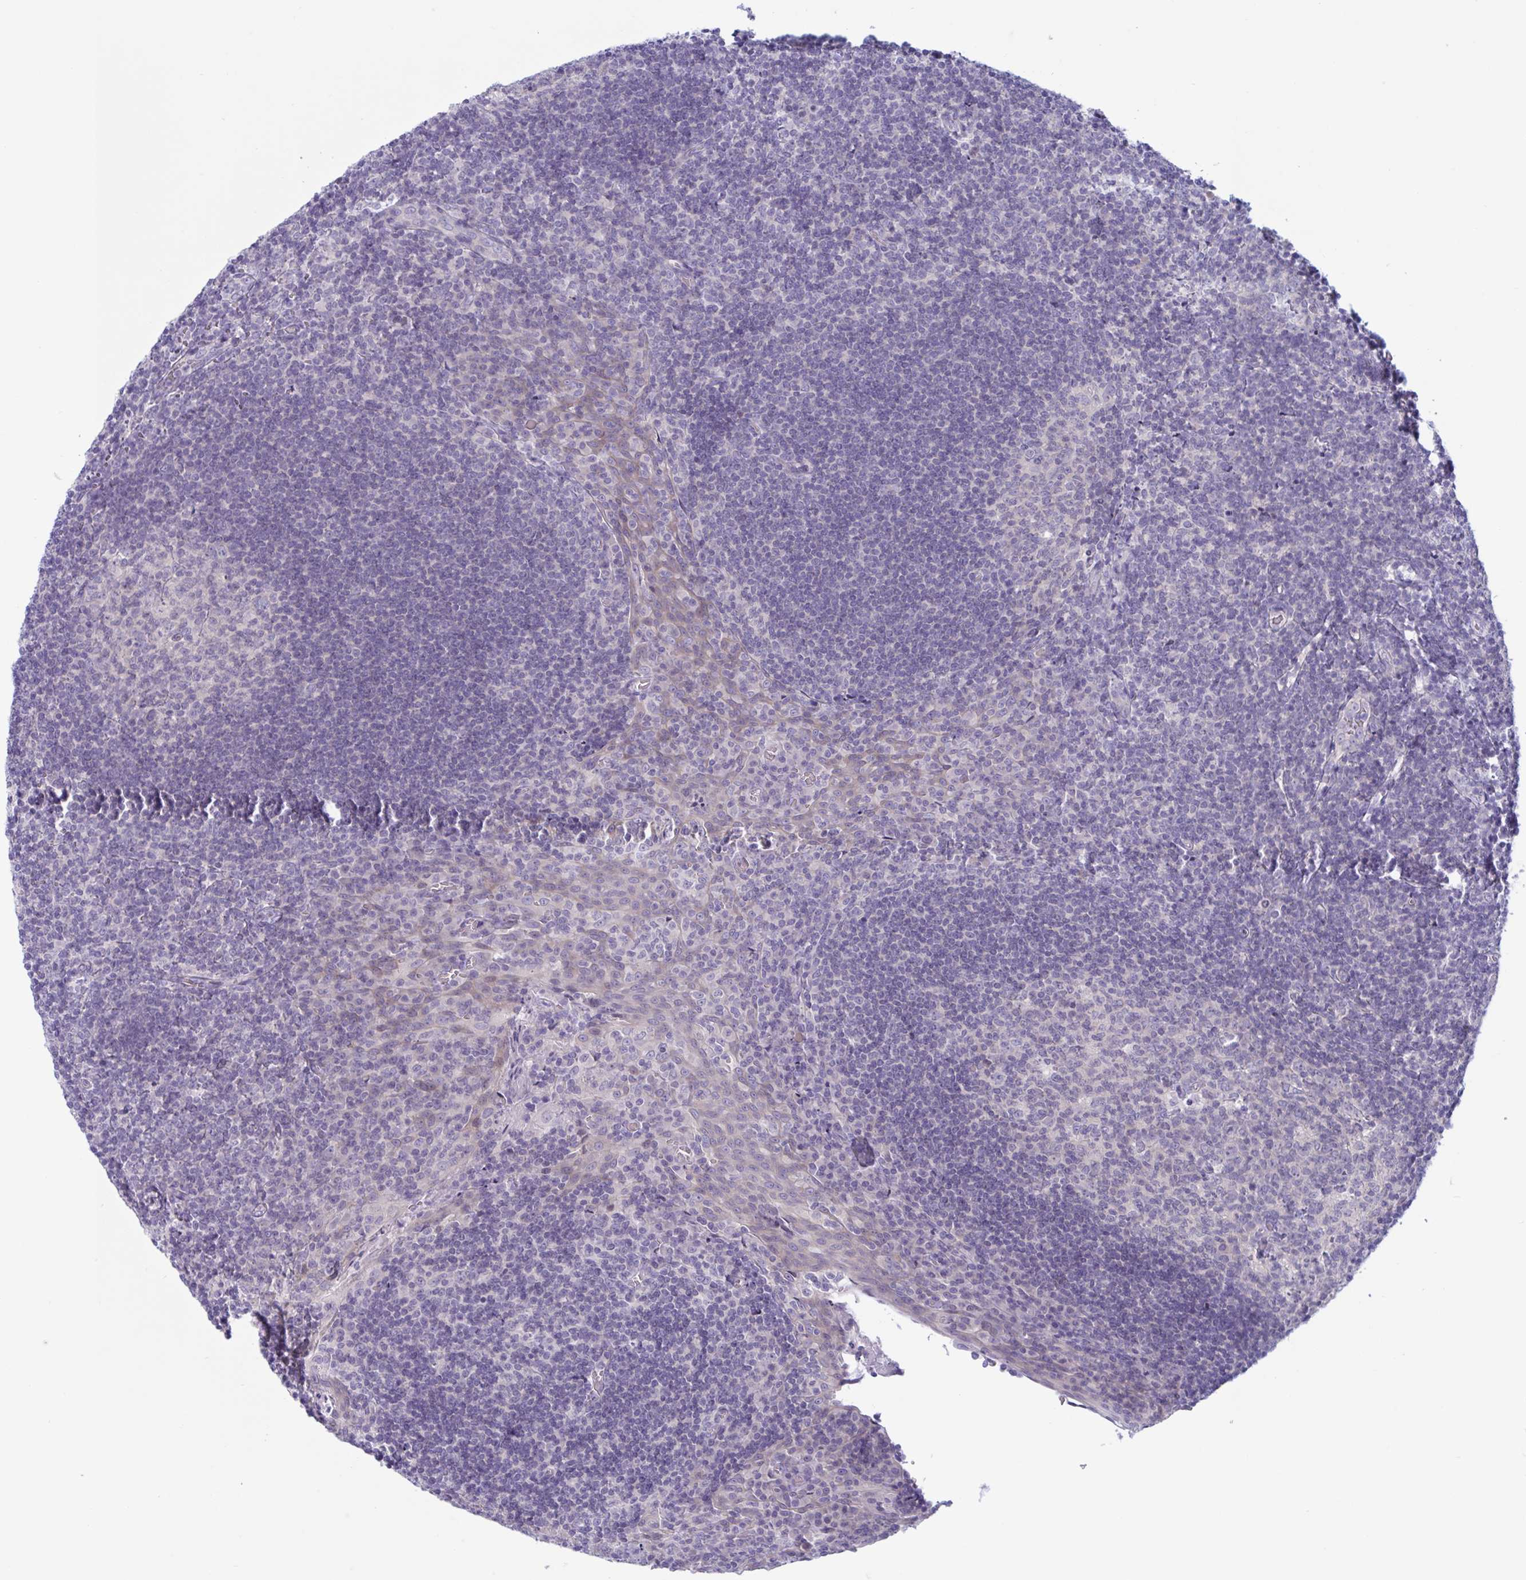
{"staining": {"intensity": "negative", "quantity": "none", "location": "none"}, "tissue": "tonsil", "cell_type": "Germinal center cells", "image_type": "normal", "snomed": [{"axis": "morphology", "description": "Normal tissue, NOS"}, {"axis": "topography", "description": "Tonsil"}], "caption": "Unremarkable tonsil was stained to show a protein in brown. There is no significant staining in germinal center cells. (Immunohistochemistry (ihc), brightfield microscopy, high magnification).", "gene": "NAA30", "patient": {"sex": "male", "age": 17}}